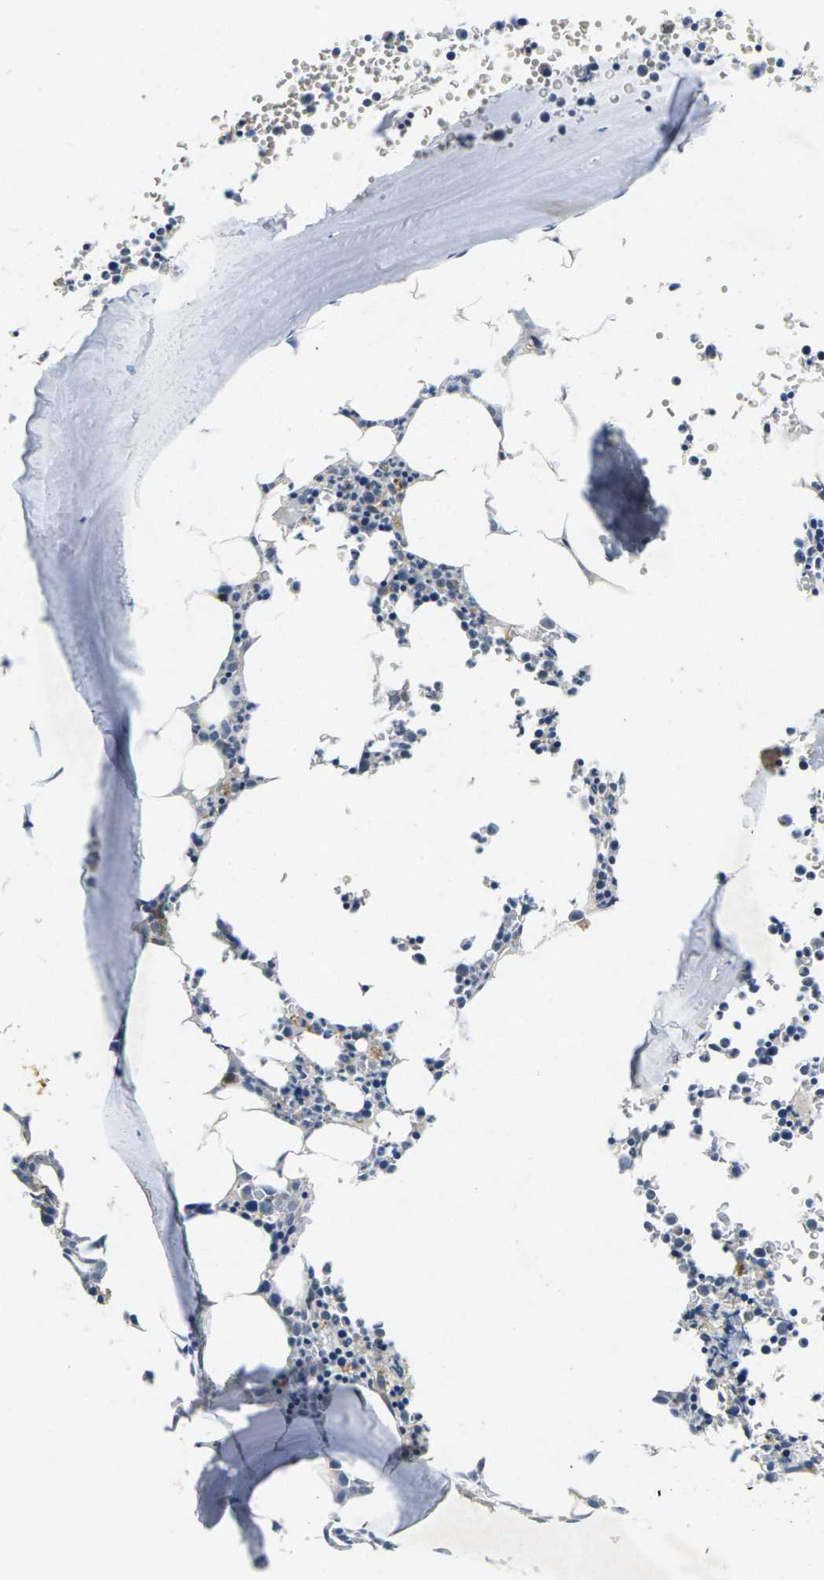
{"staining": {"intensity": "moderate", "quantity": "<25%", "location": "cytoplasmic/membranous"}, "tissue": "bone marrow", "cell_type": "Hematopoietic cells", "image_type": "normal", "snomed": [{"axis": "morphology", "description": "Normal tissue, NOS"}, {"axis": "morphology", "description": "Inflammation, NOS"}, {"axis": "topography", "description": "Bone marrow"}], "caption": "An image of human bone marrow stained for a protein exhibits moderate cytoplasmic/membranous brown staining in hematopoietic cells.", "gene": "ERGIC3", "patient": {"sex": "female", "age": 61}}